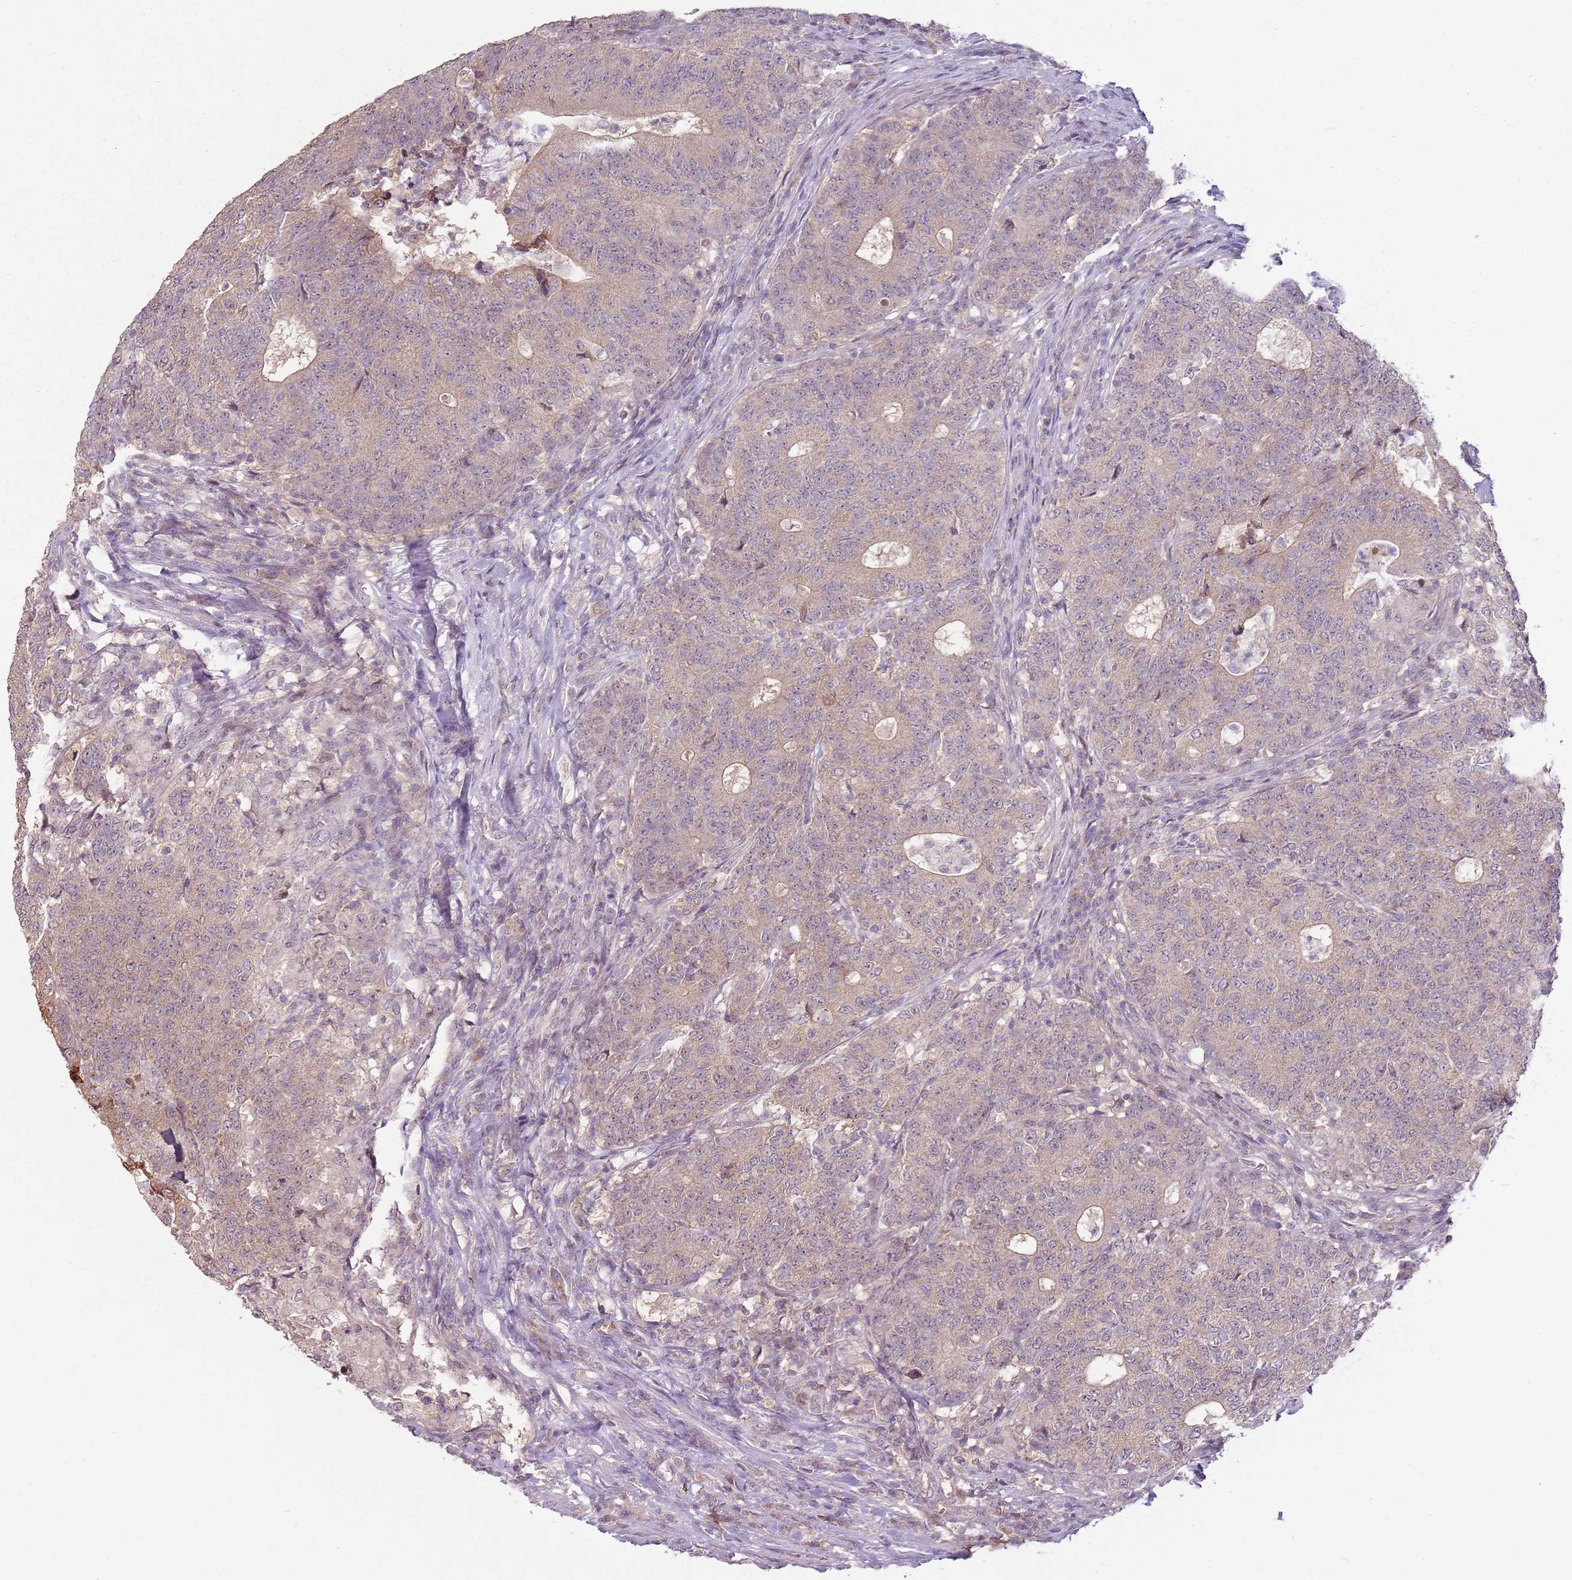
{"staining": {"intensity": "weak", "quantity": "25%-75%", "location": "cytoplasmic/membranous"}, "tissue": "colorectal cancer", "cell_type": "Tumor cells", "image_type": "cancer", "snomed": [{"axis": "morphology", "description": "Adenocarcinoma, NOS"}, {"axis": "topography", "description": "Colon"}], "caption": "Immunohistochemical staining of human colorectal adenocarcinoma shows low levels of weak cytoplasmic/membranous protein staining in about 25%-75% of tumor cells.", "gene": "TEKT4", "patient": {"sex": "female", "age": 75}}